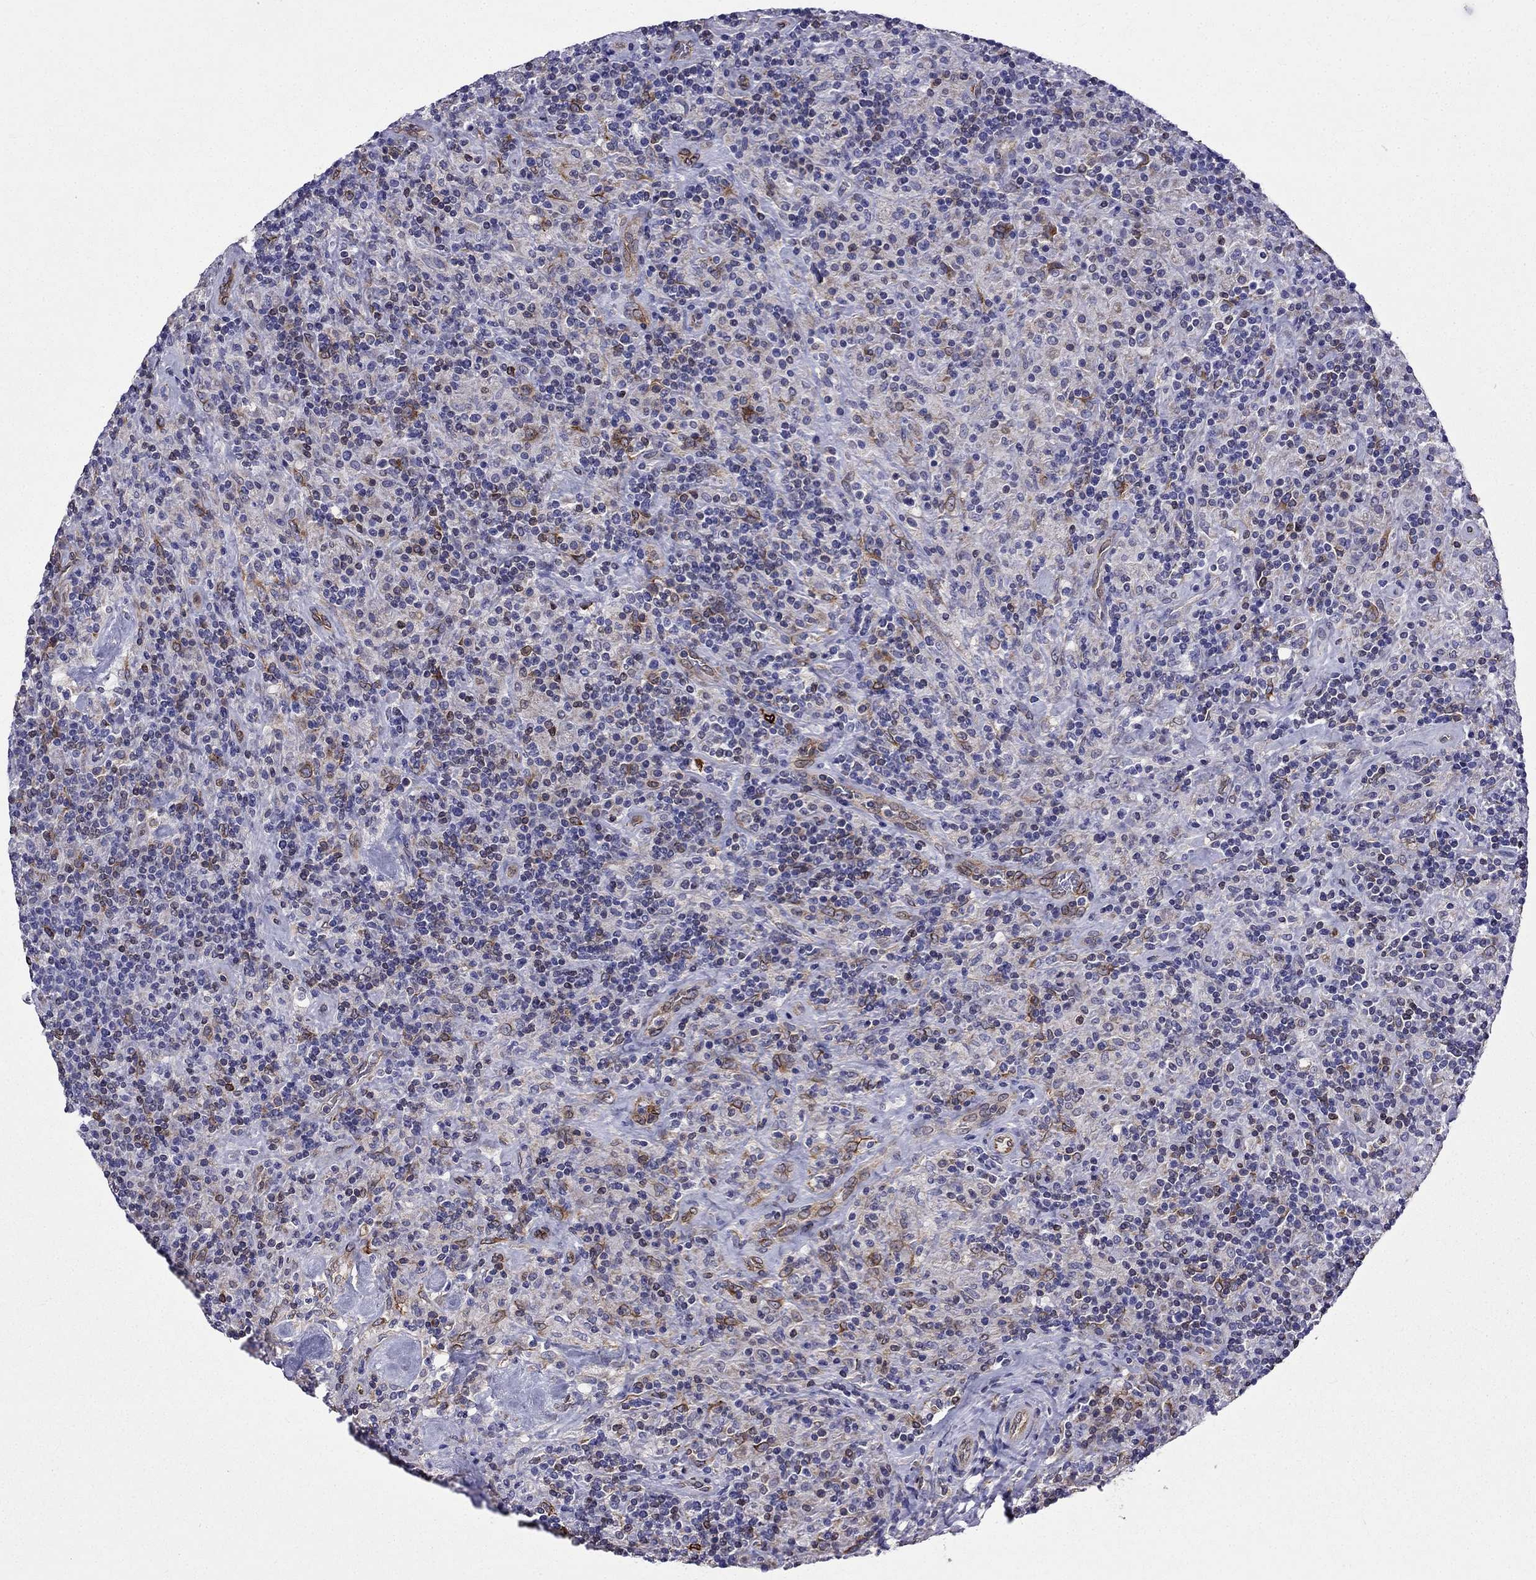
{"staining": {"intensity": "negative", "quantity": "none", "location": "none"}, "tissue": "lymphoma", "cell_type": "Tumor cells", "image_type": "cancer", "snomed": [{"axis": "morphology", "description": "Hodgkin's disease, NOS"}, {"axis": "topography", "description": "Lymph node"}], "caption": "DAB immunohistochemical staining of human lymphoma demonstrates no significant staining in tumor cells. Brightfield microscopy of immunohistochemistry stained with DAB (3,3'-diaminobenzidine) (brown) and hematoxylin (blue), captured at high magnification.", "gene": "GNAL", "patient": {"sex": "male", "age": 70}}